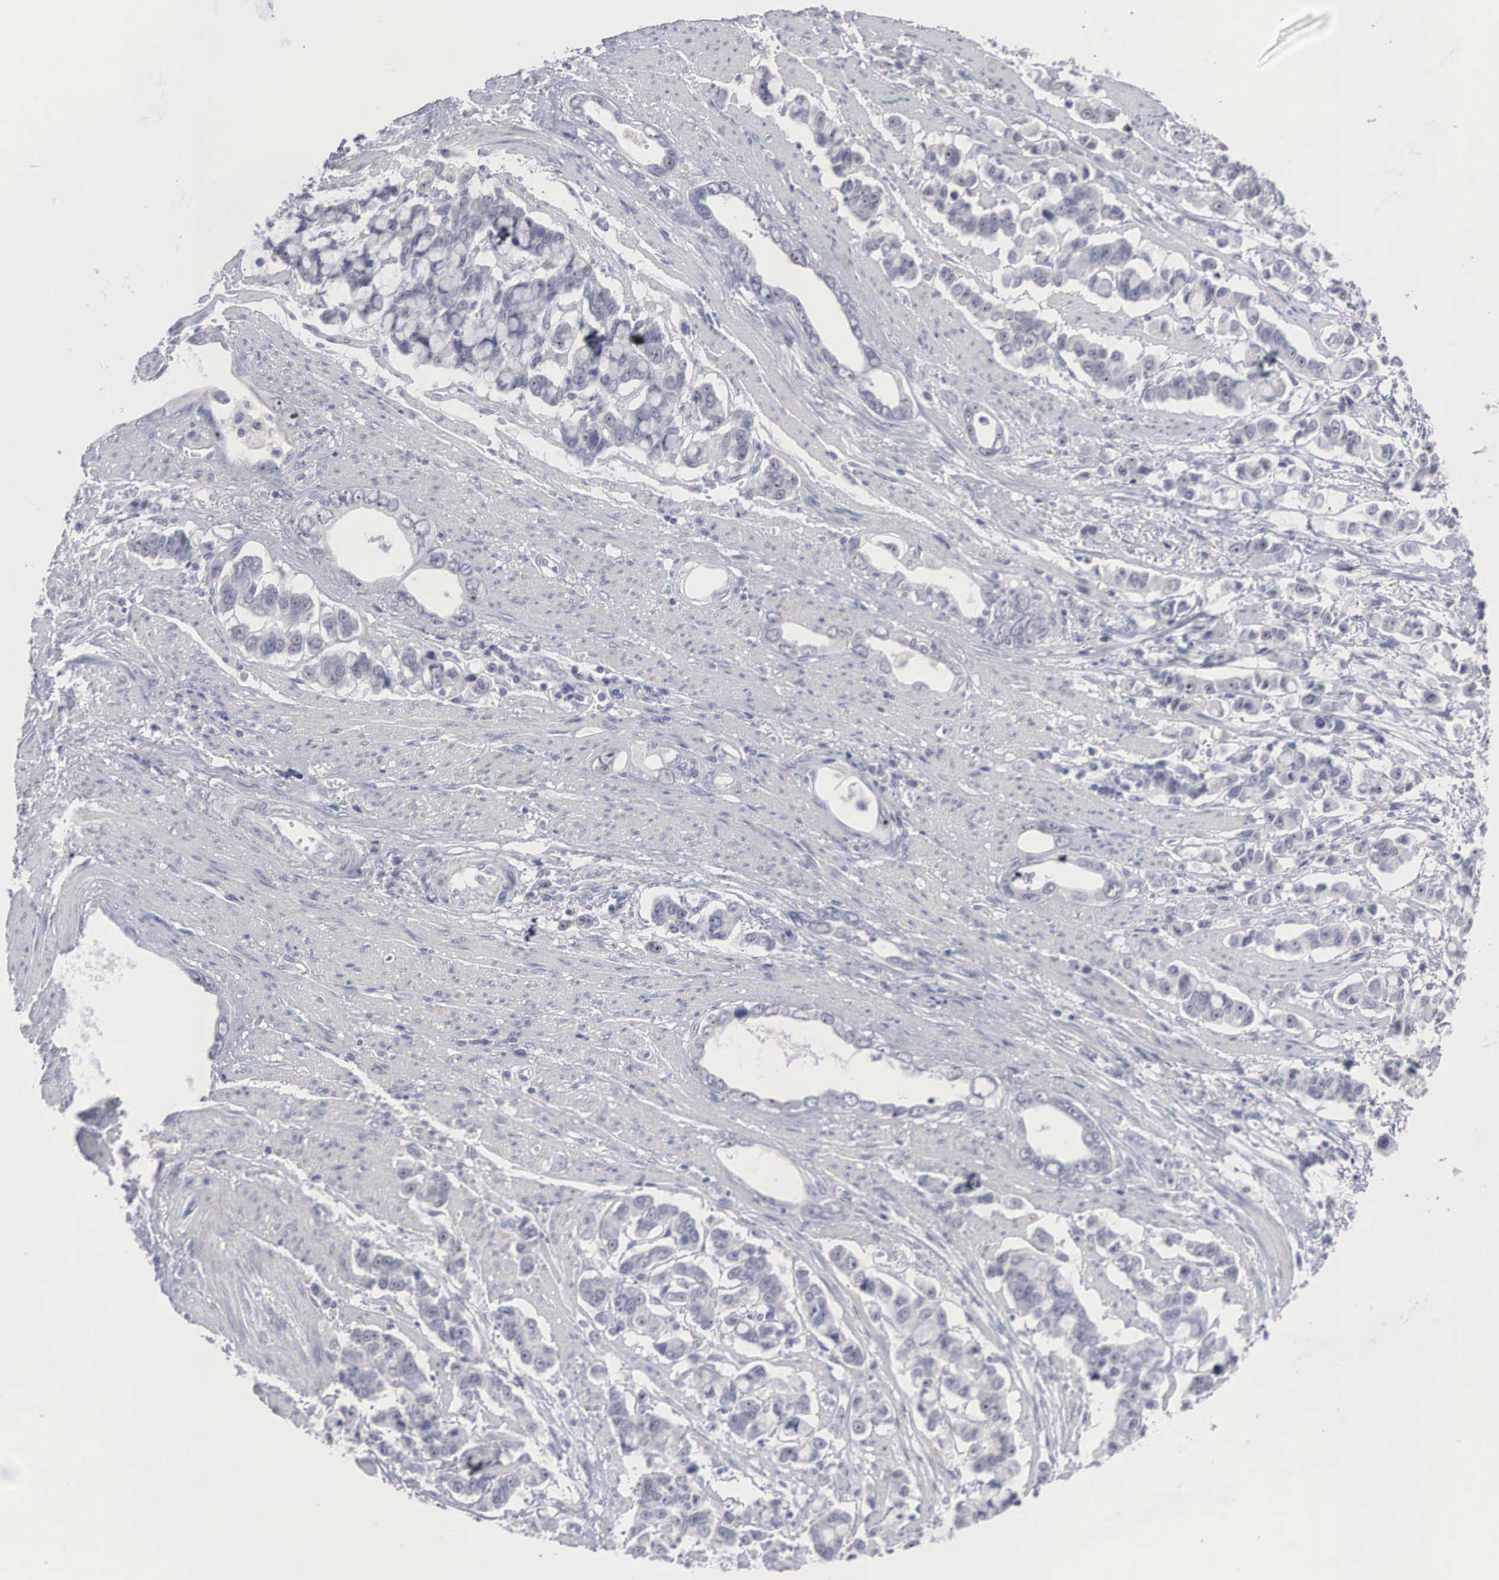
{"staining": {"intensity": "negative", "quantity": "none", "location": "none"}, "tissue": "stomach cancer", "cell_type": "Tumor cells", "image_type": "cancer", "snomed": [{"axis": "morphology", "description": "Adenocarcinoma, NOS"}, {"axis": "topography", "description": "Stomach"}], "caption": "Immunohistochemistry (IHC) of stomach cancer exhibits no expression in tumor cells.", "gene": "ACOT4", "patient": {"sex": "male", "age": 78}}